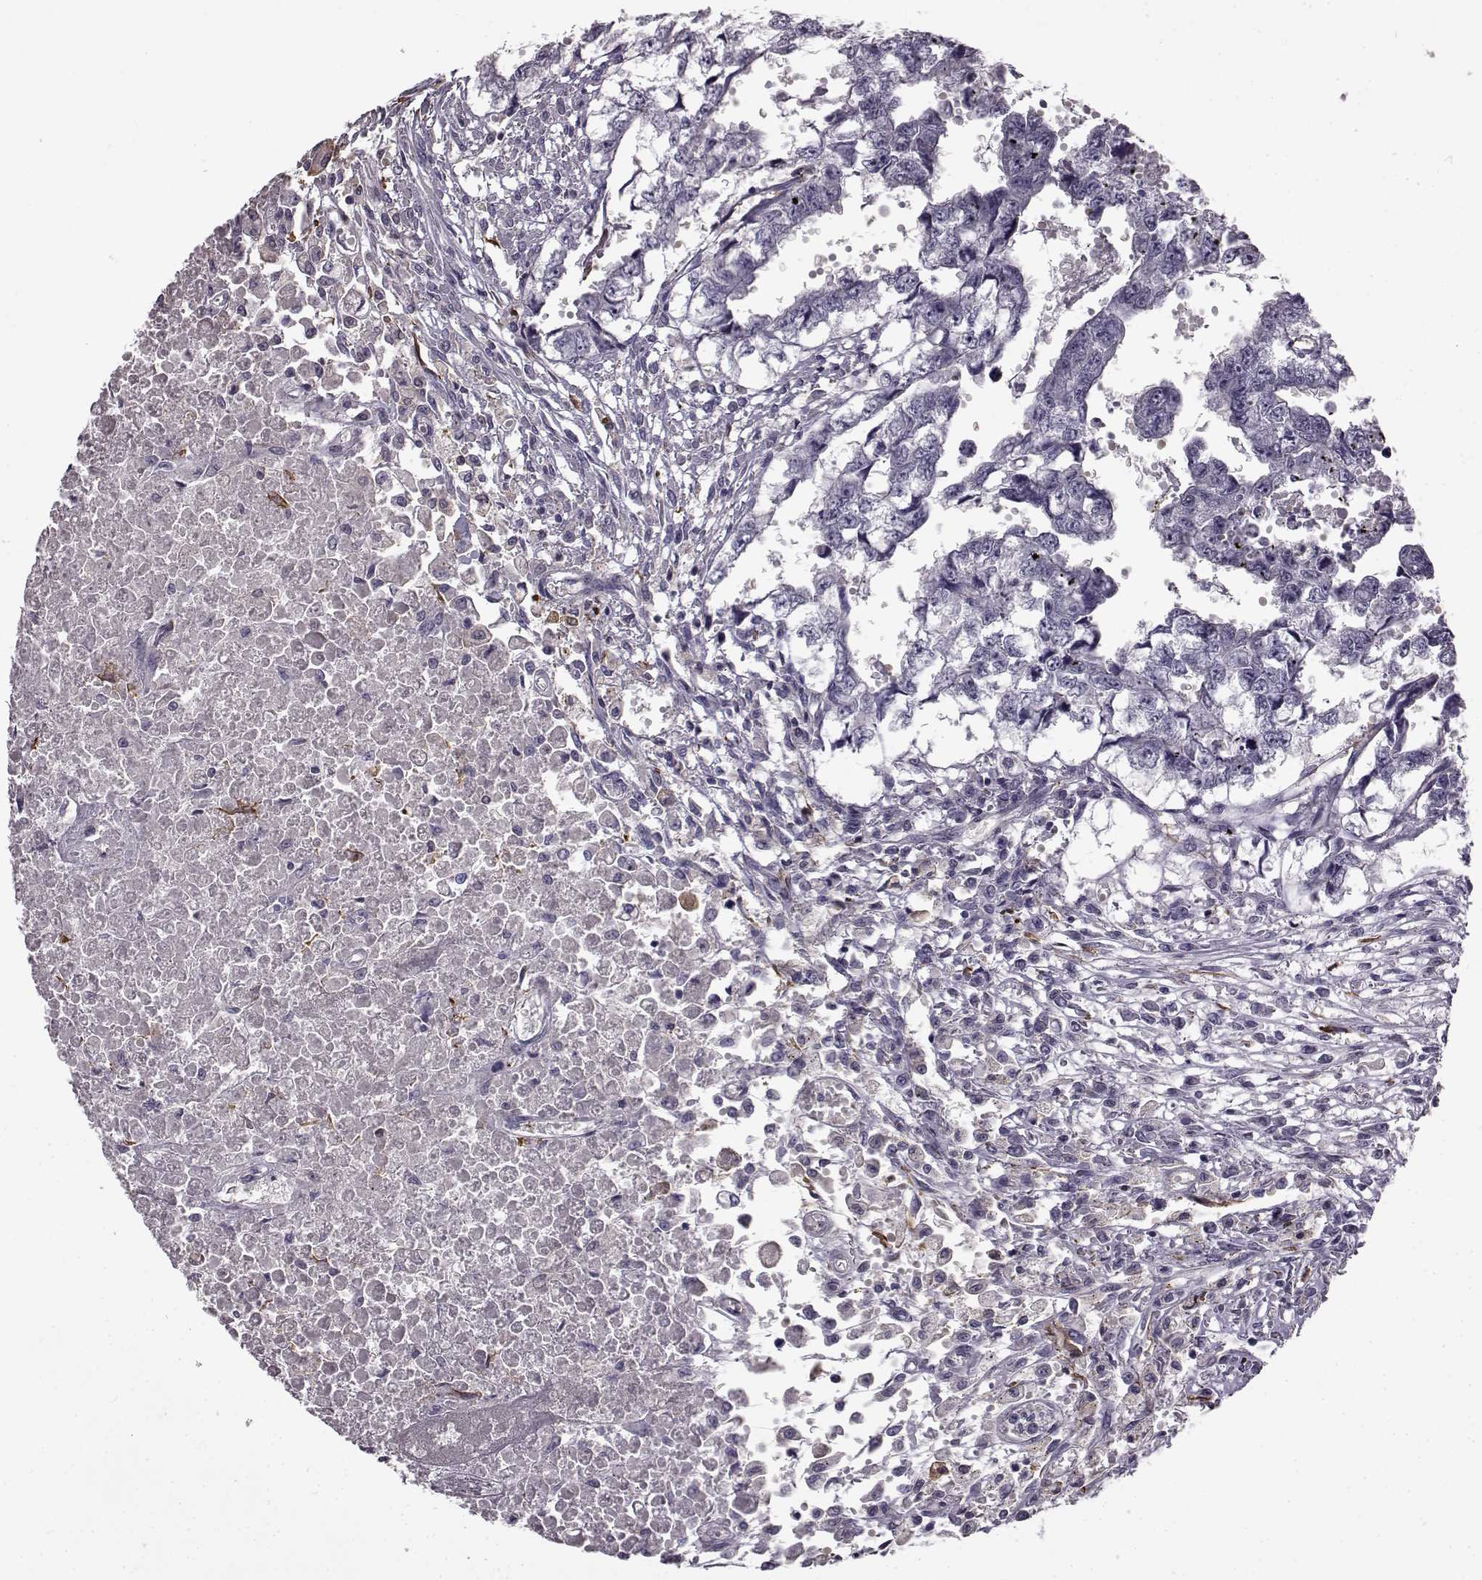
{"staining": {"intensity": "negative", "quantity": "none", "location": "none"}, "tissue": "testis cancer", "cell_type": "Tumor cells", "image_type": "cancer", "snomed": [{"axis": "morphology", "description": "Carcinoma, Embryonal, NOS"}, {"axis": "morphology", "description": "Teratoma, malignant, NOS"}, {"axis": "topography", "description": "Testis"}], "caption": "The micrograph demonstrates no staining of tumor cells in testis cancer (teratoma (malignant)).", "gene": "KRT85", "patient": {"sex": "male", "age": 44}}